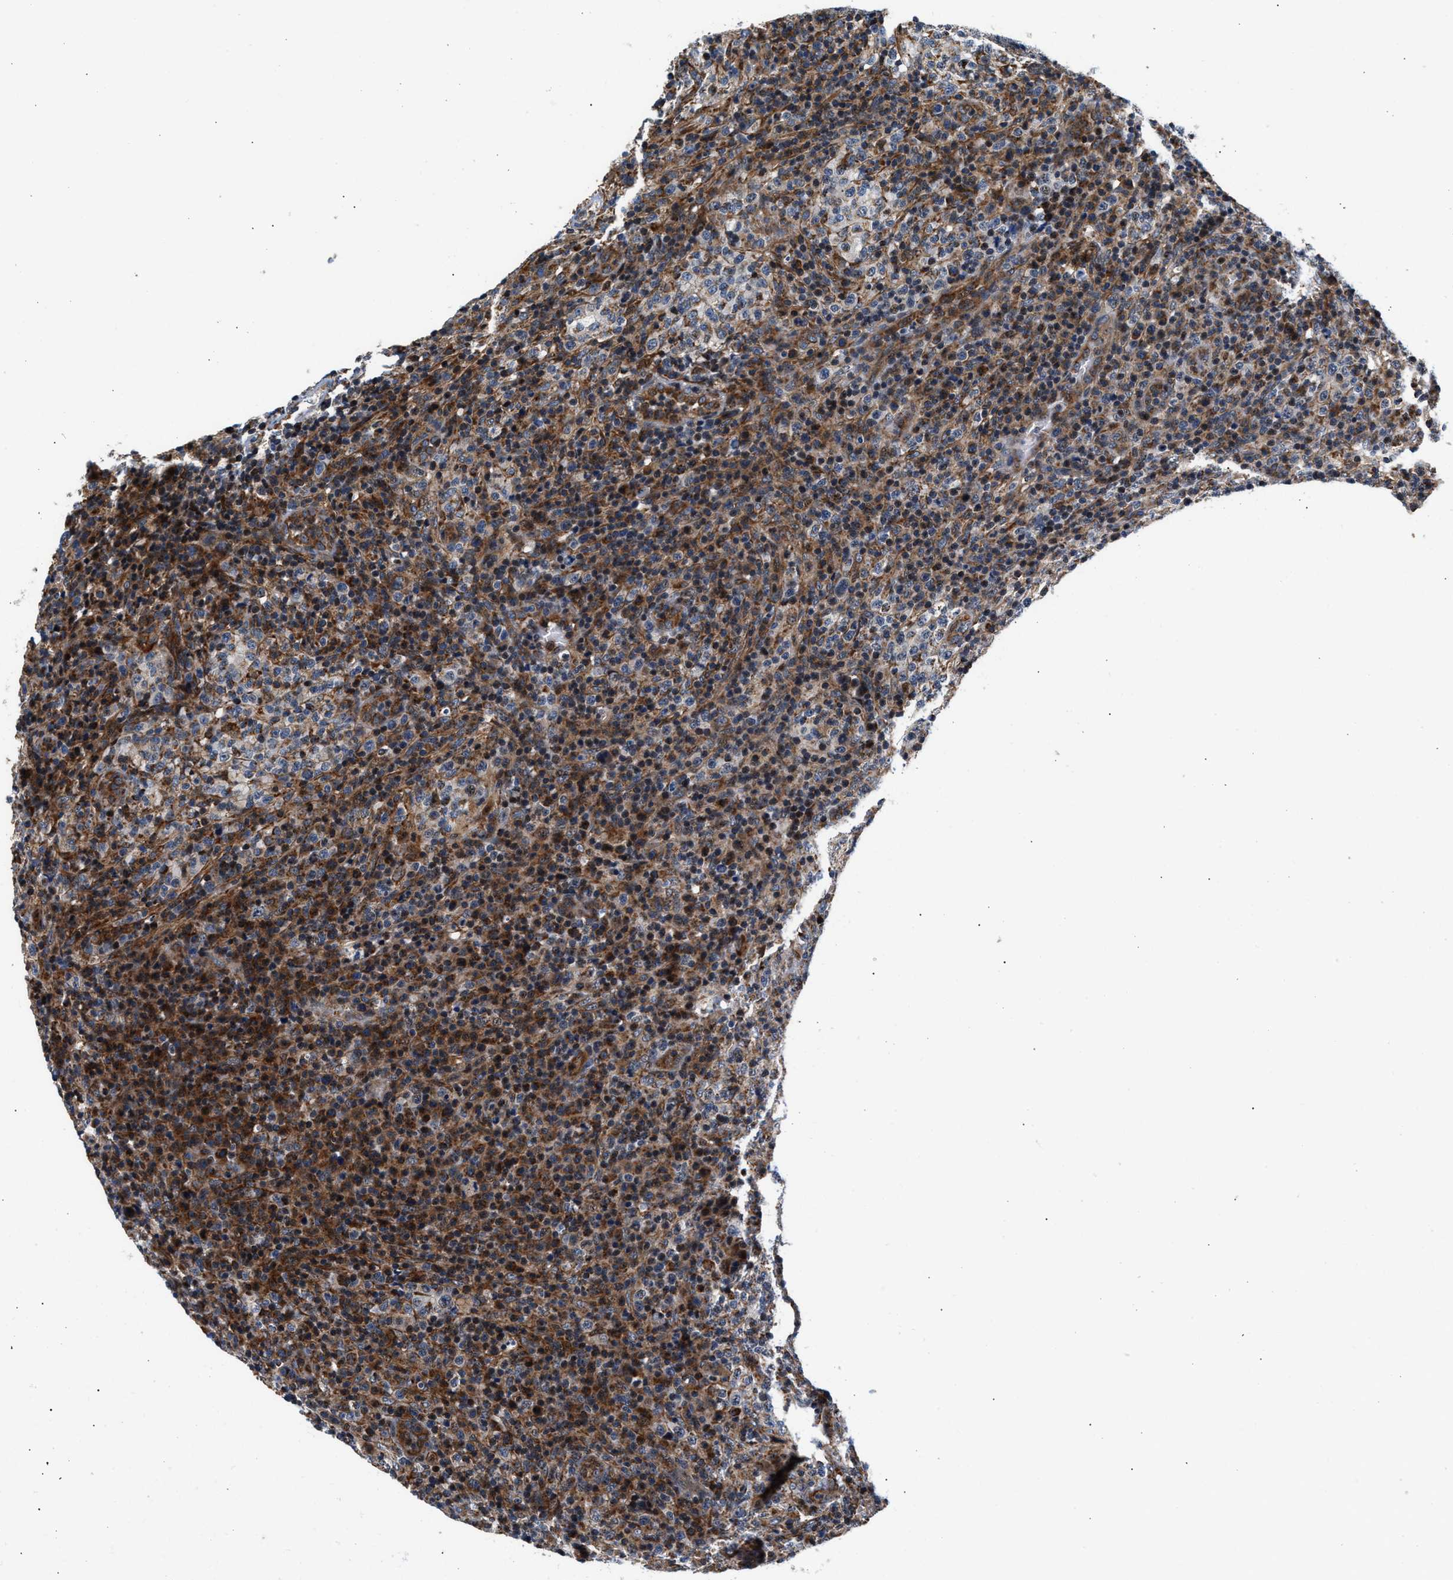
{"staining": {"intensity": "moderate", "quantity": "<25%", "location": "cytoplasmic/membranous"}, "tissue": "lymphoma", "cell_type": "Tumor cells", "image_type": "cancer", "snomed": [{"axis": "morphology", "description": "Malignant lymphoma, non-Hodgkin's type, High grade"}, {"axis": "topography", "description": "Lymph node"}], "caption": "Immunohistochemistry (IHC) of human lymphoma exhibits low levels of moderate cytoplasmic/membranous positivity in about <25% of tumor cells.", "gene": "SGK1", "patient": {"sex": "female", "age": 76}}